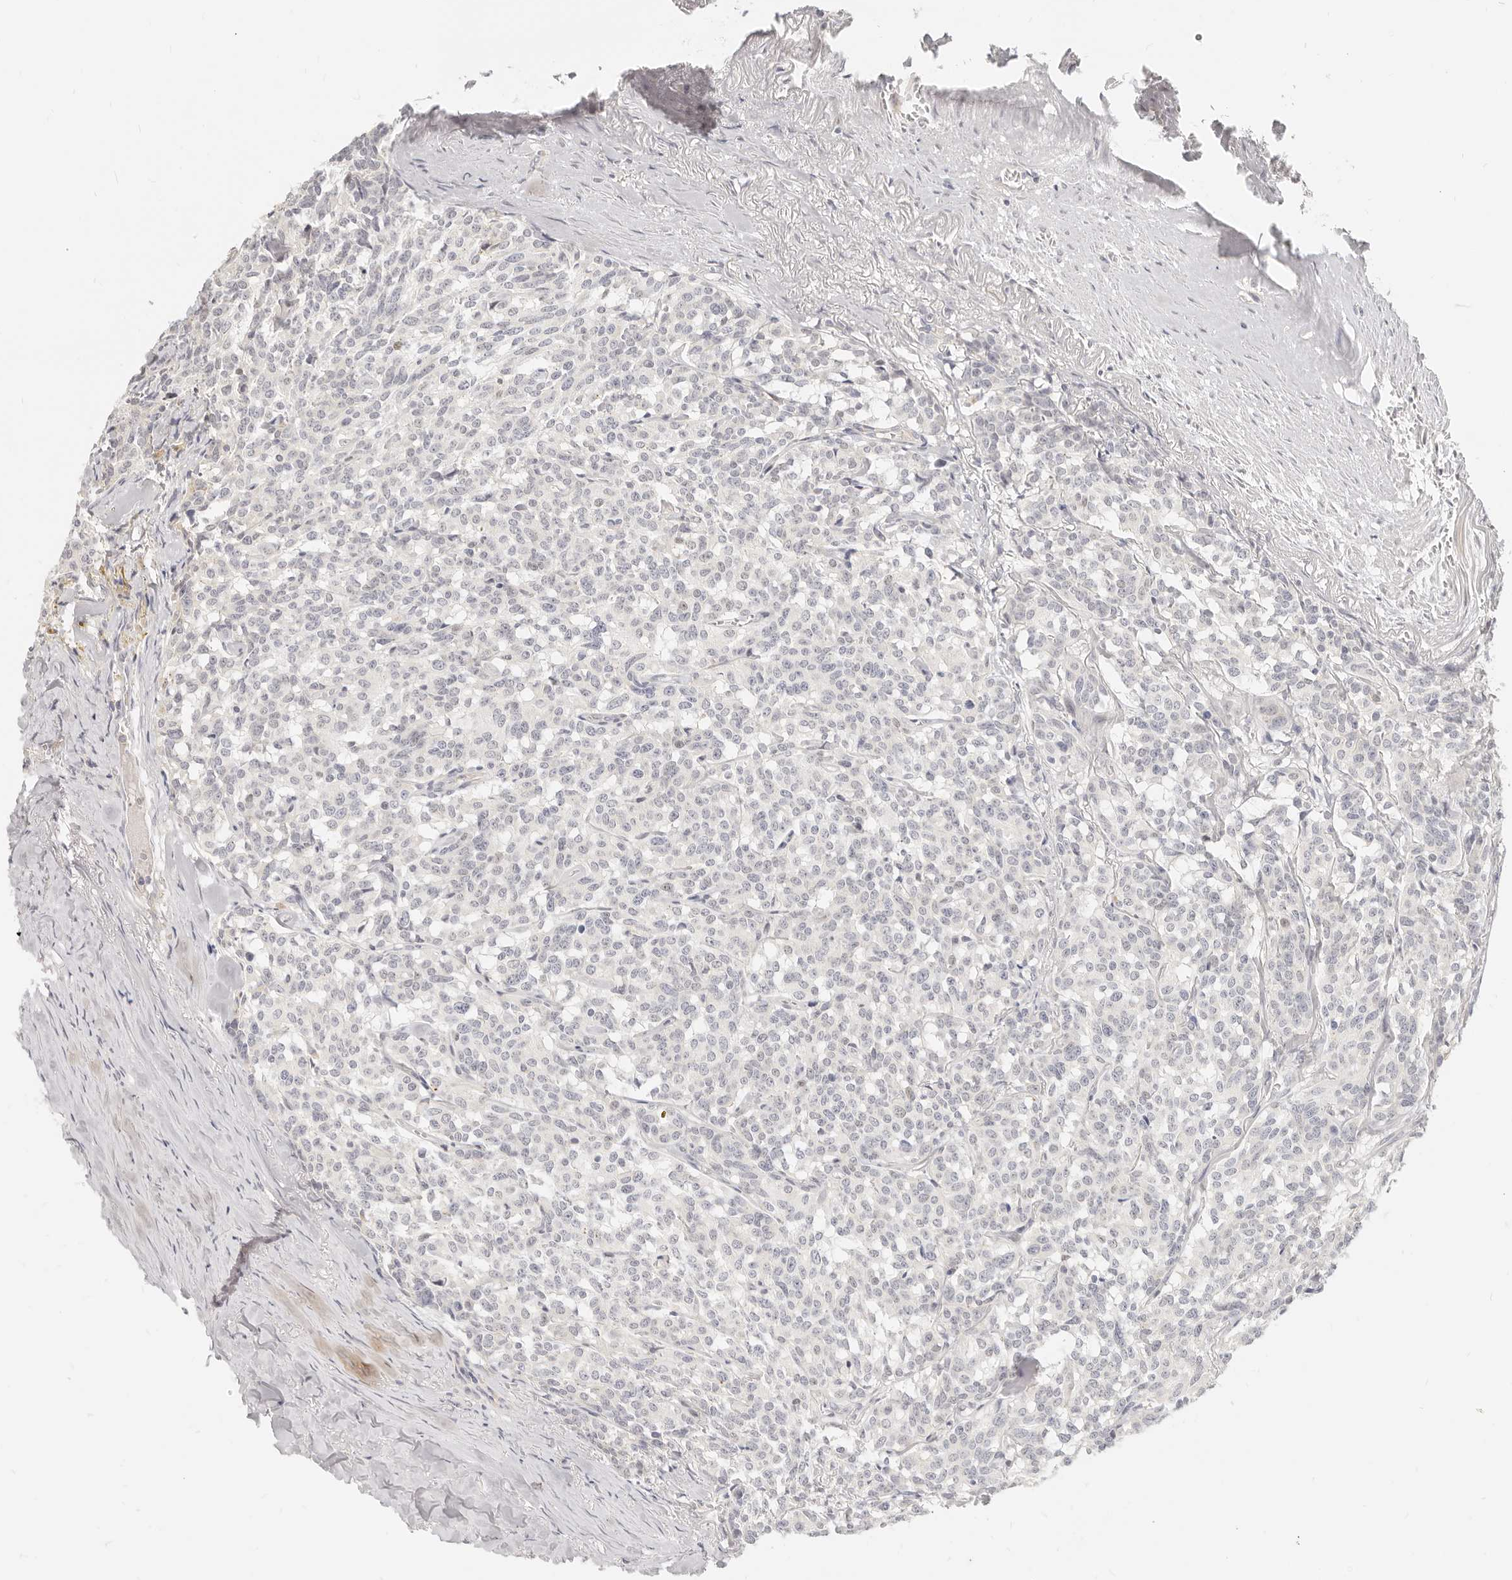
{"staining": {"intensity": "negative", "quantity": "none", "location": "none"}, "tissue": "carcinoid", "cell_type": "Tumor cells", "image_type": "cancer", "snomed": [{"axis": "morphology", "description": "Carcinoid, malignant, NOS"}, {"axis": "topography", "description": "Lung"}], "caption": "This is an immunohistochemistry (IHC) micrograph of human malignant carcinoid. There is no positivity in tumor cells.", "gene": "LTB4R2", "patient": {"sex": "female", "age": 46}}